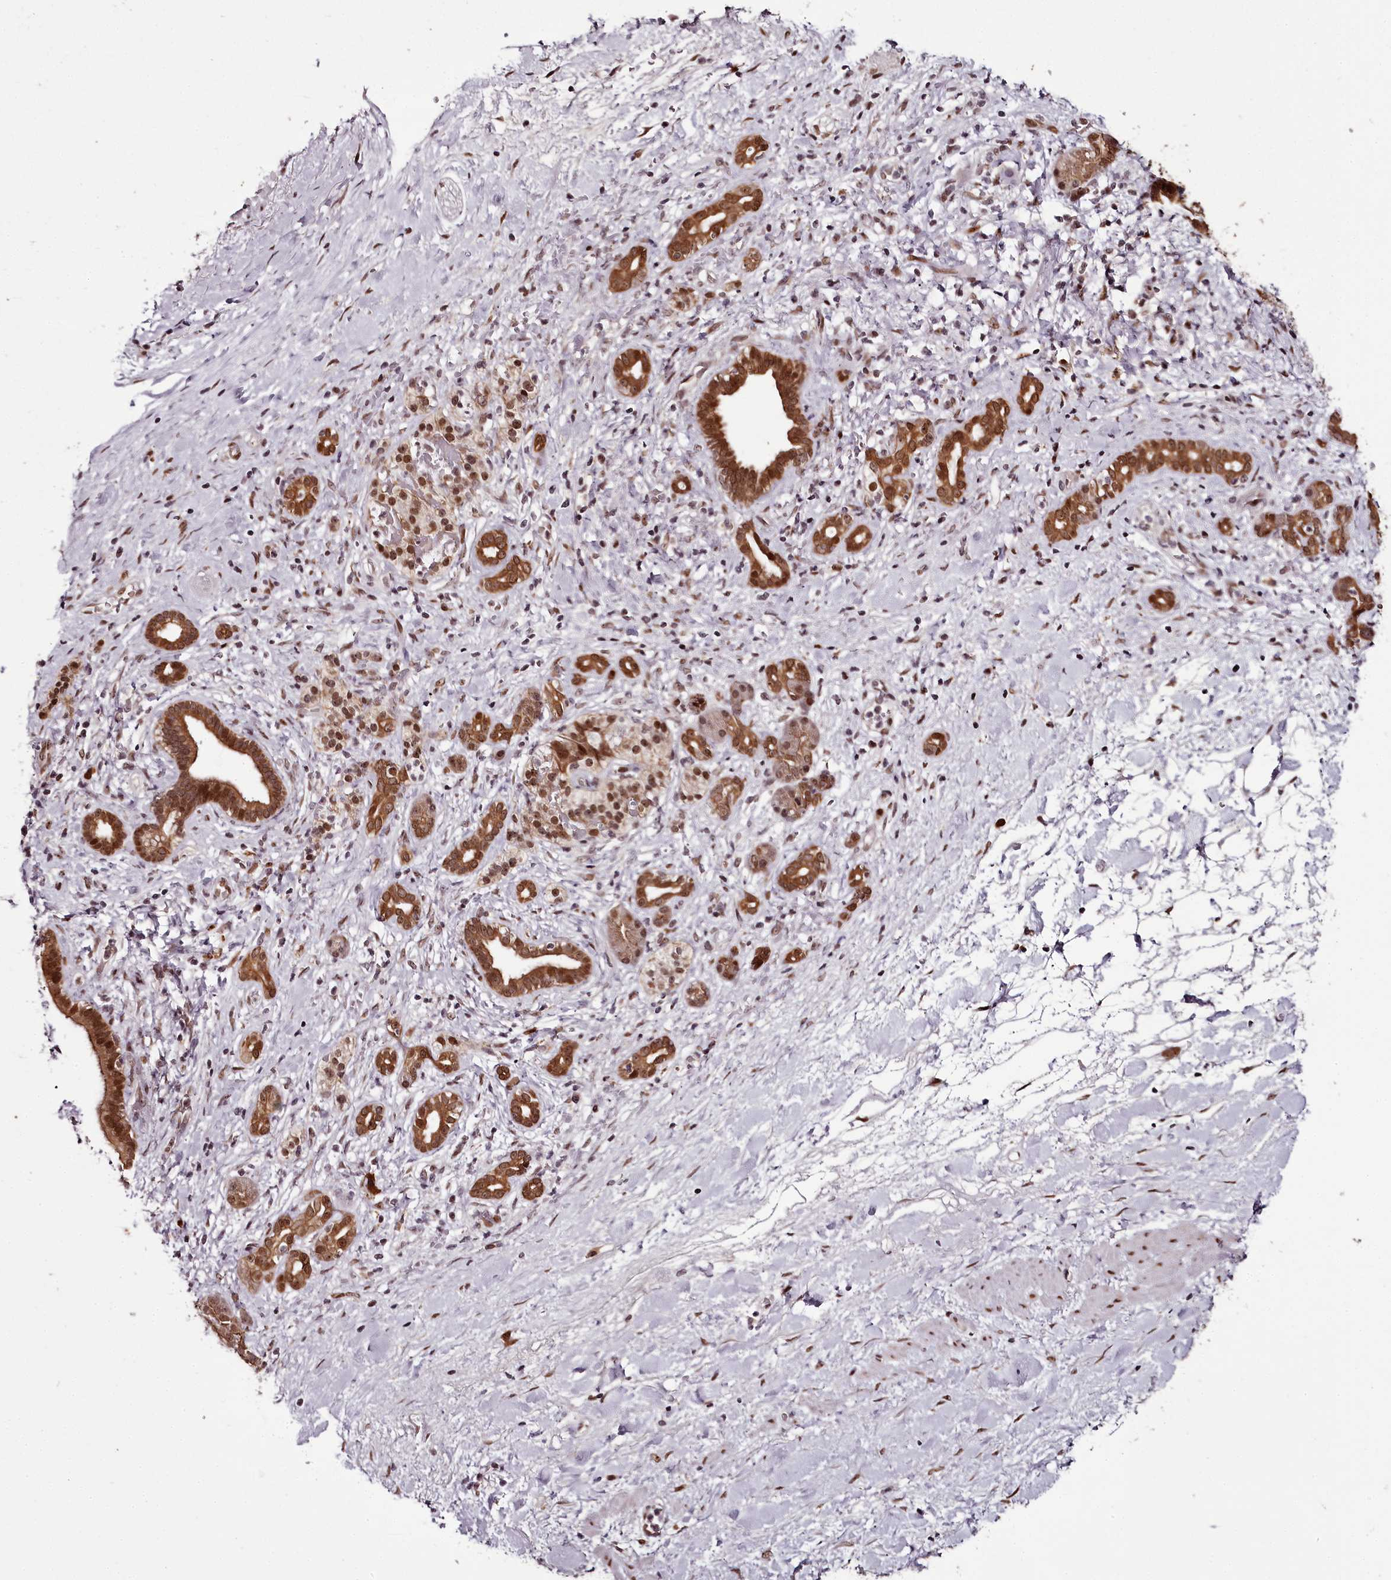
{"staining": {"intensity": "strong", "quantity": ">75%", "location": "cytoplasmic/membranous,nuclear"}, "tissue": "pancreatic cancer", "cell_type": "Tumor cells", "image_type": "cancer", "snomed": [{"axis": "morphology", "description": "Normal tissue, NOS"}, {"axis": "morphology", "description": "Adenocarcinoma, NOS"}, {"axis": "topography", "description": "Pancreas"}, {"axis": "topography", "description": "Peripheral nerve tissue"}], "caption": "High-power microscopy captured an IHC histopathology image of pancreatic cancer, revealing strong cytoplasmic/membranous and nuclear positivity in approximately >75% of tumor cells.", "gene": "THYN1", "patient": {"sex": "female", "age": 77}}